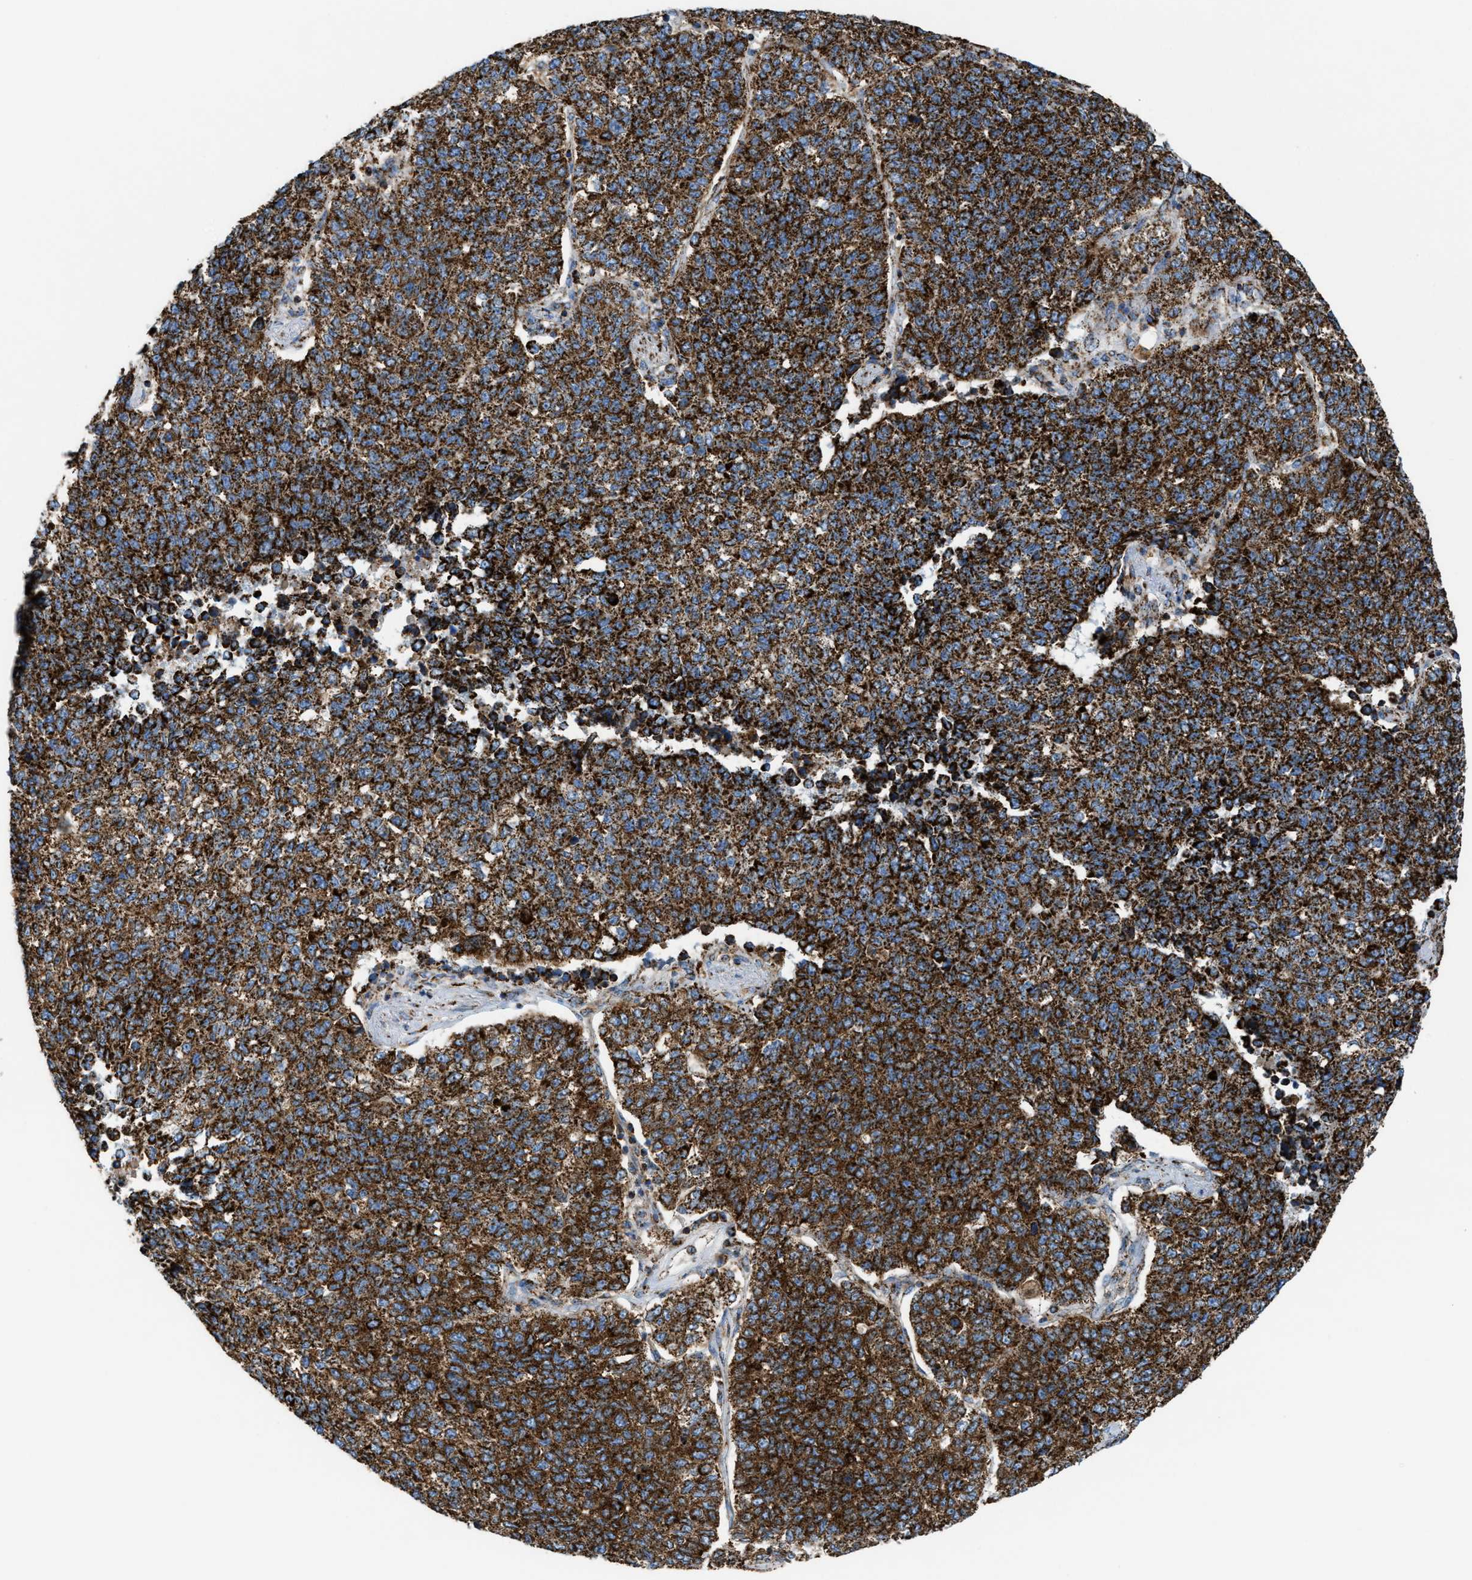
{"staining": {"intensity": "strong", "quantity": ">75%", "location": "cytoplasmic/membranous"}, "tissue": "lung cancer", "cell_type": "Tumor cells", "image_type": "cancer", "snomed": [{"axis": "morphology", "description": "Adenocarcinoma, NOS"}, {"axis": "topography", "description": "Lung"}], "caption": "Lung cancer was stained to show a protein in brown. There is high levels of strong cytoplasmic/membranous positivity in about >75% of tumor cells.", "gene": "ECHS1", "patient": {"sex": "male", "age": 49}}